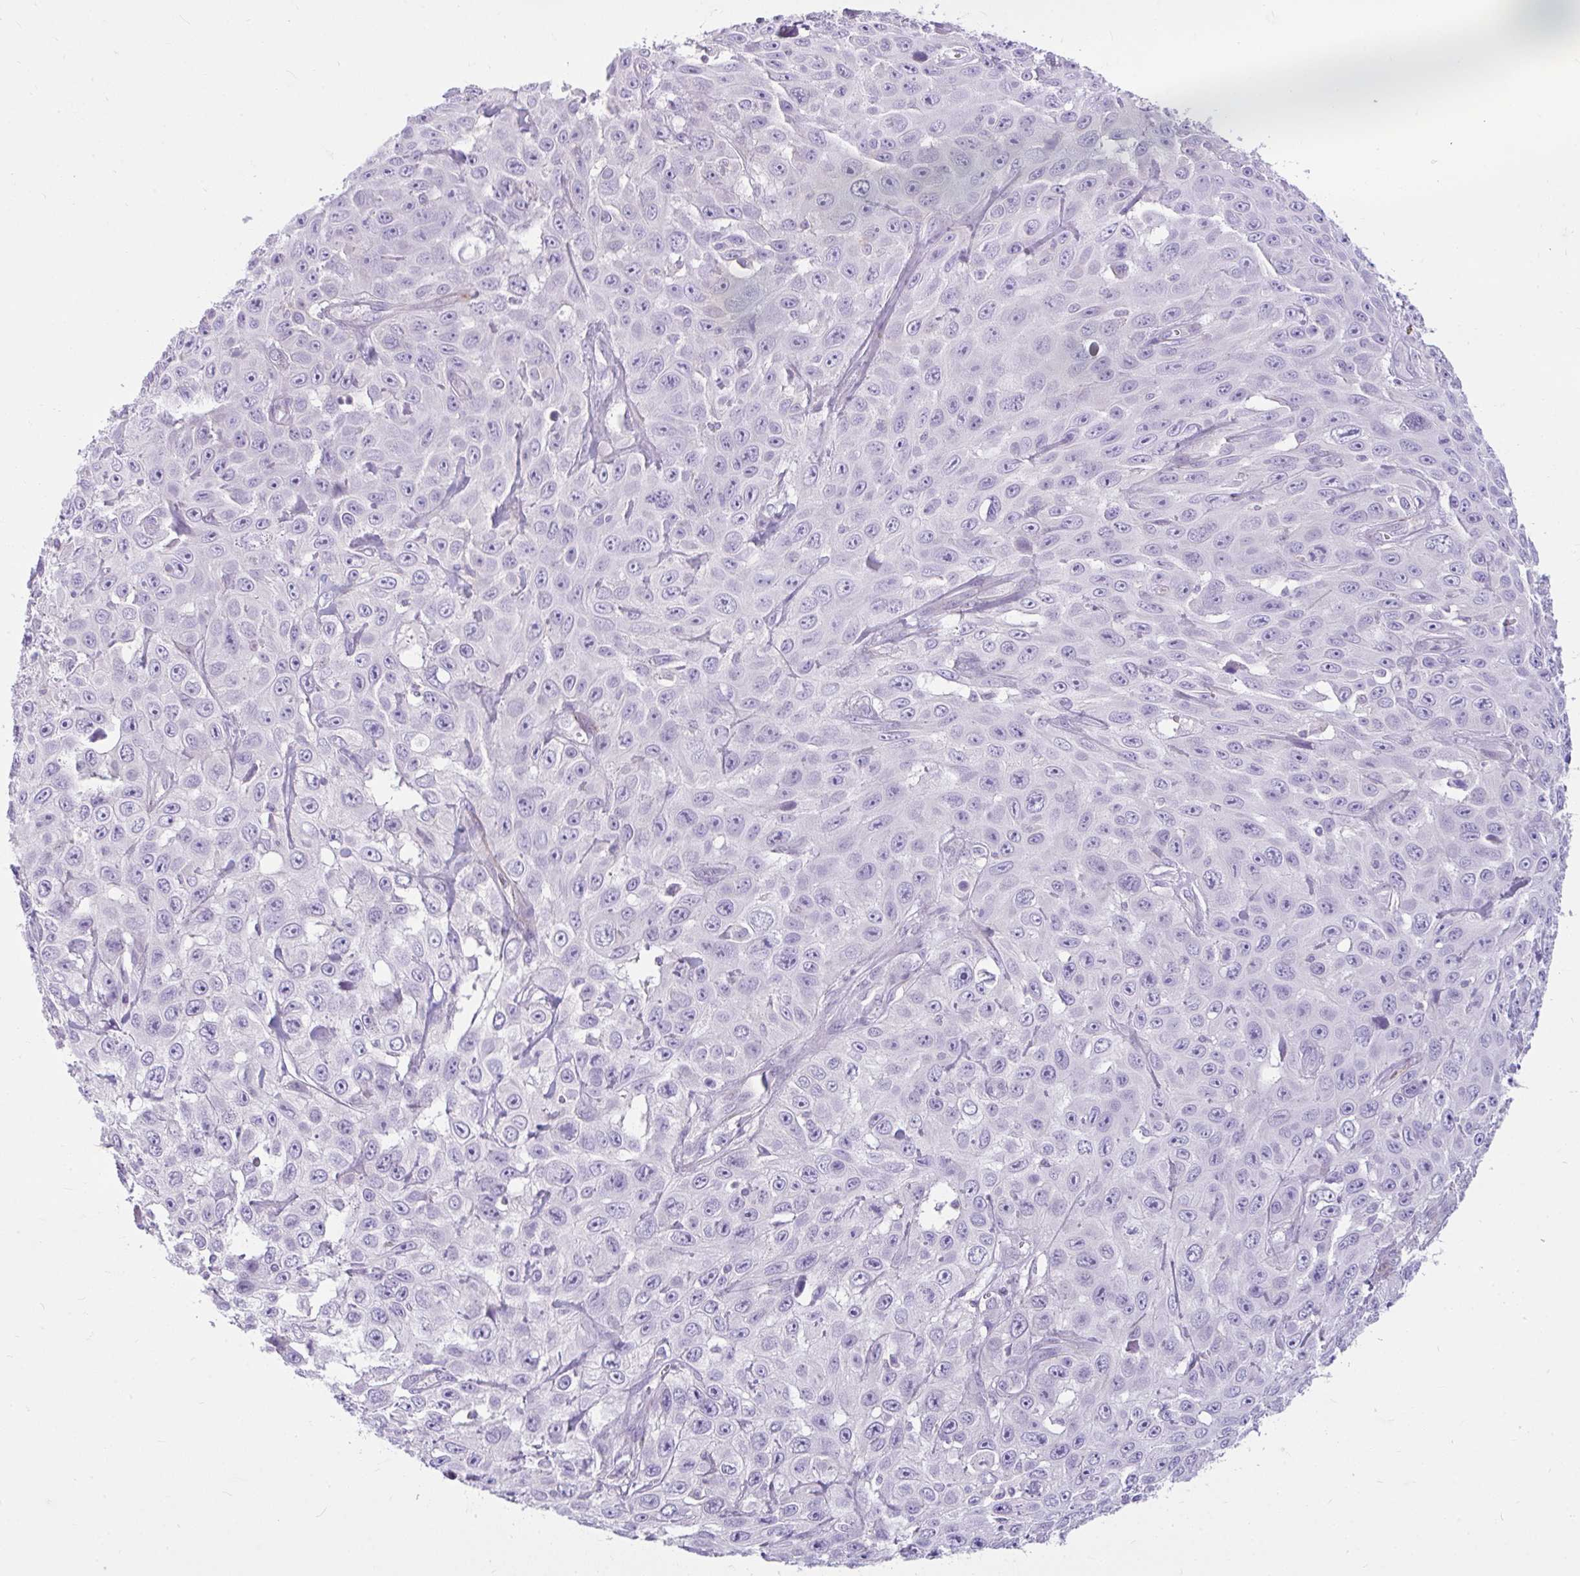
{"staining": {"intensity": "negative", "quantity": "none", "location": "none"}, "tissue": "skin cancer", "cell_type": "Tumor cells", "image_type": "cancer", "snomed": [{"axis": "morphology", "description": "Squamous cell carcinoma, NOS"}, {"axis": "topography", "description": "Skin"}], "caption": "Tumor cells show no significant protein expression in skin squamous cell carcinoma. (Stains: DAB (3,3'-diaminobenzidine) immunohistochemistry with hematoxylin counter stain, Microscopy: brightfield microscopy at high magnification).", "gene": "CDRT15", "patient": {"sex": "male", "age": 82}}